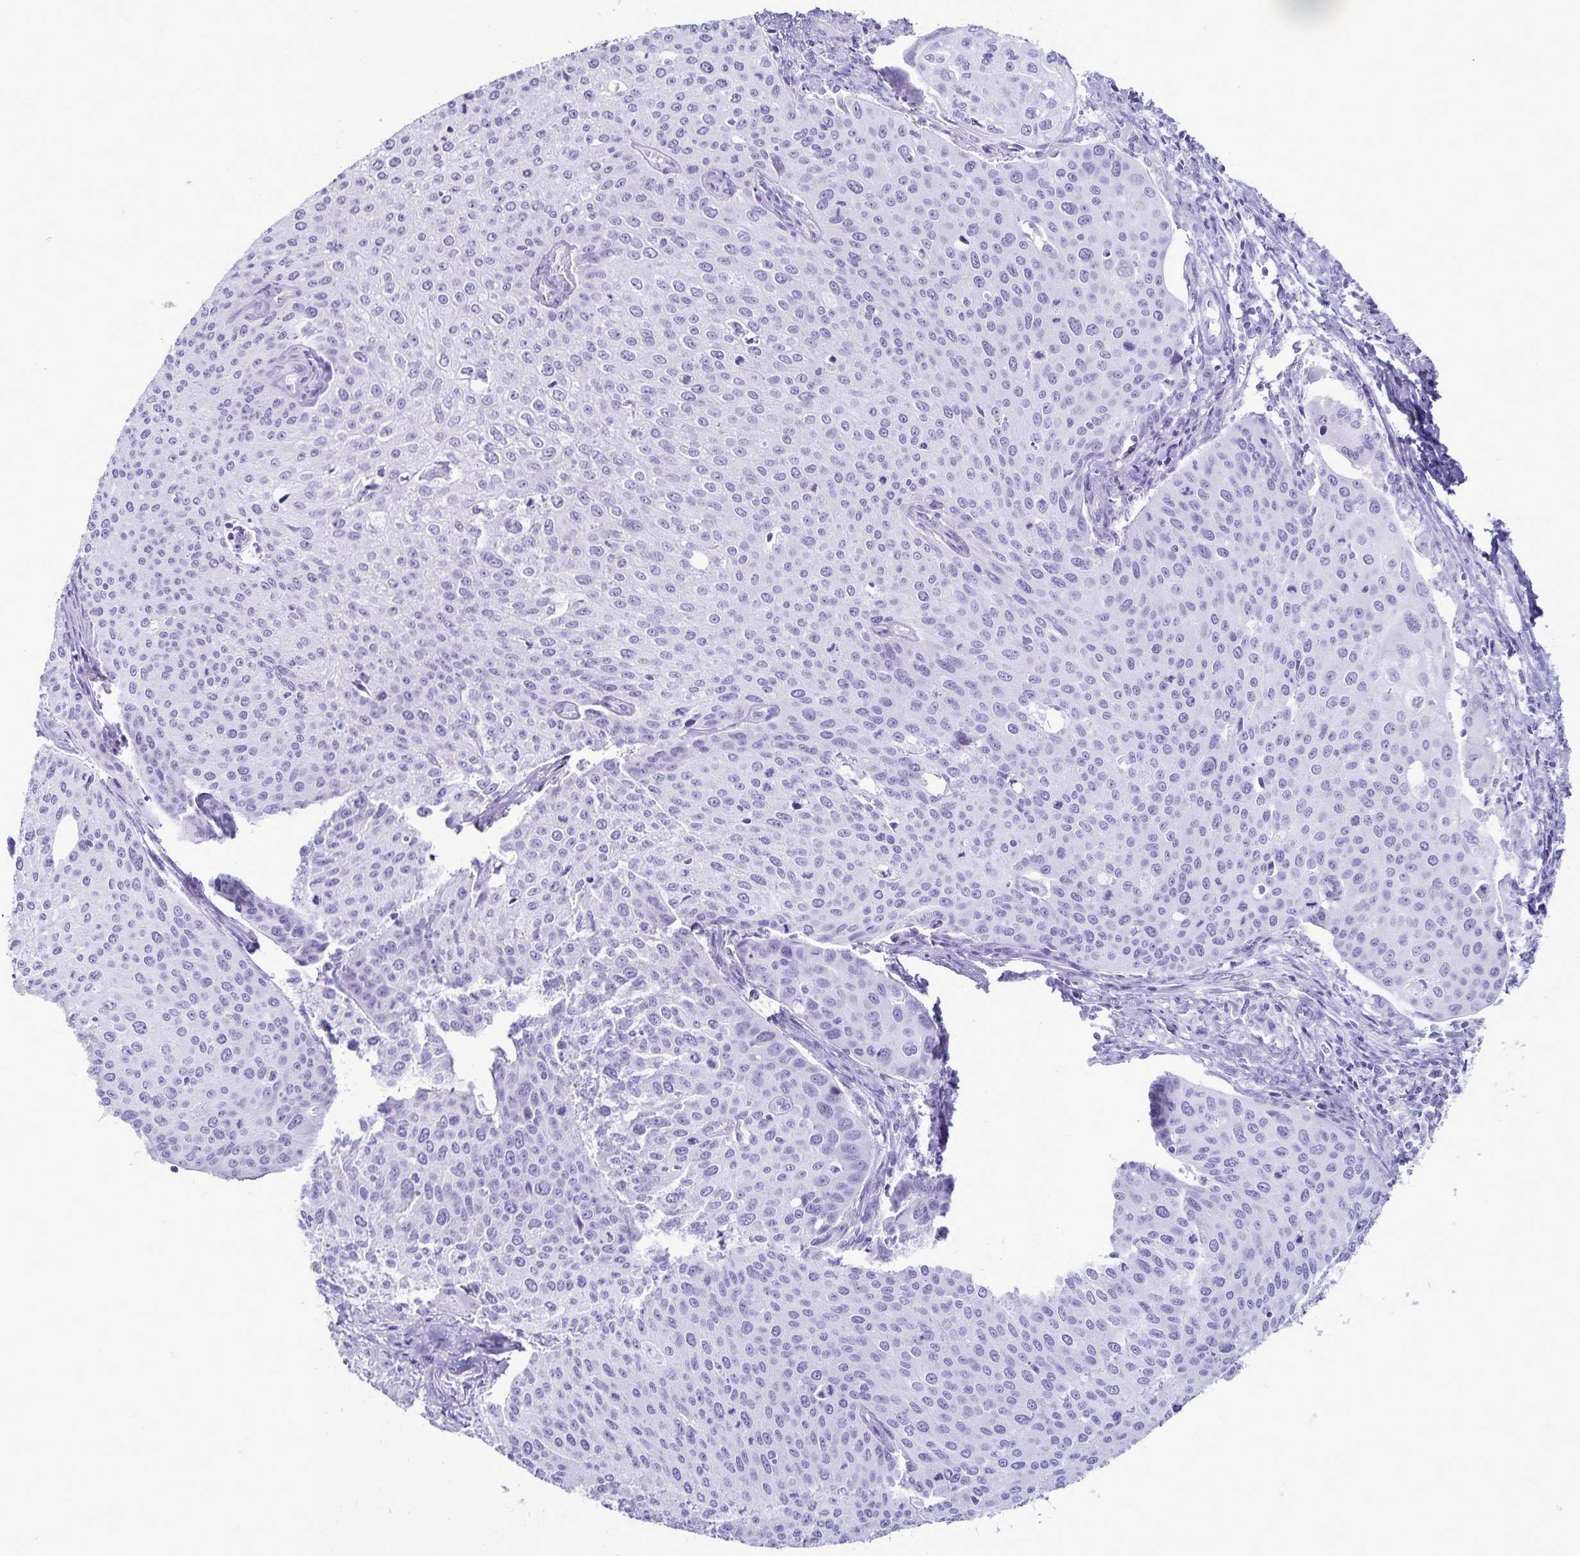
{"staining": {"intensity": "negative", "quantity": "none", "location": "none"}, "tissue": "cervical cancer", "cell_type": "Tumor cells", "image_type": "cancer", "snomed": [{"axis": "morphology", "description": "Squamous cell carcinoma, NOS"}, {"axis": "topography", "description": "Cervix"}], "caption": "Tumor cells are negative for brown protein staining in cervical cancer (squamous cell carcinoma).", "gene": "GIP", "patient": {"sex": "female", "age": 38}}